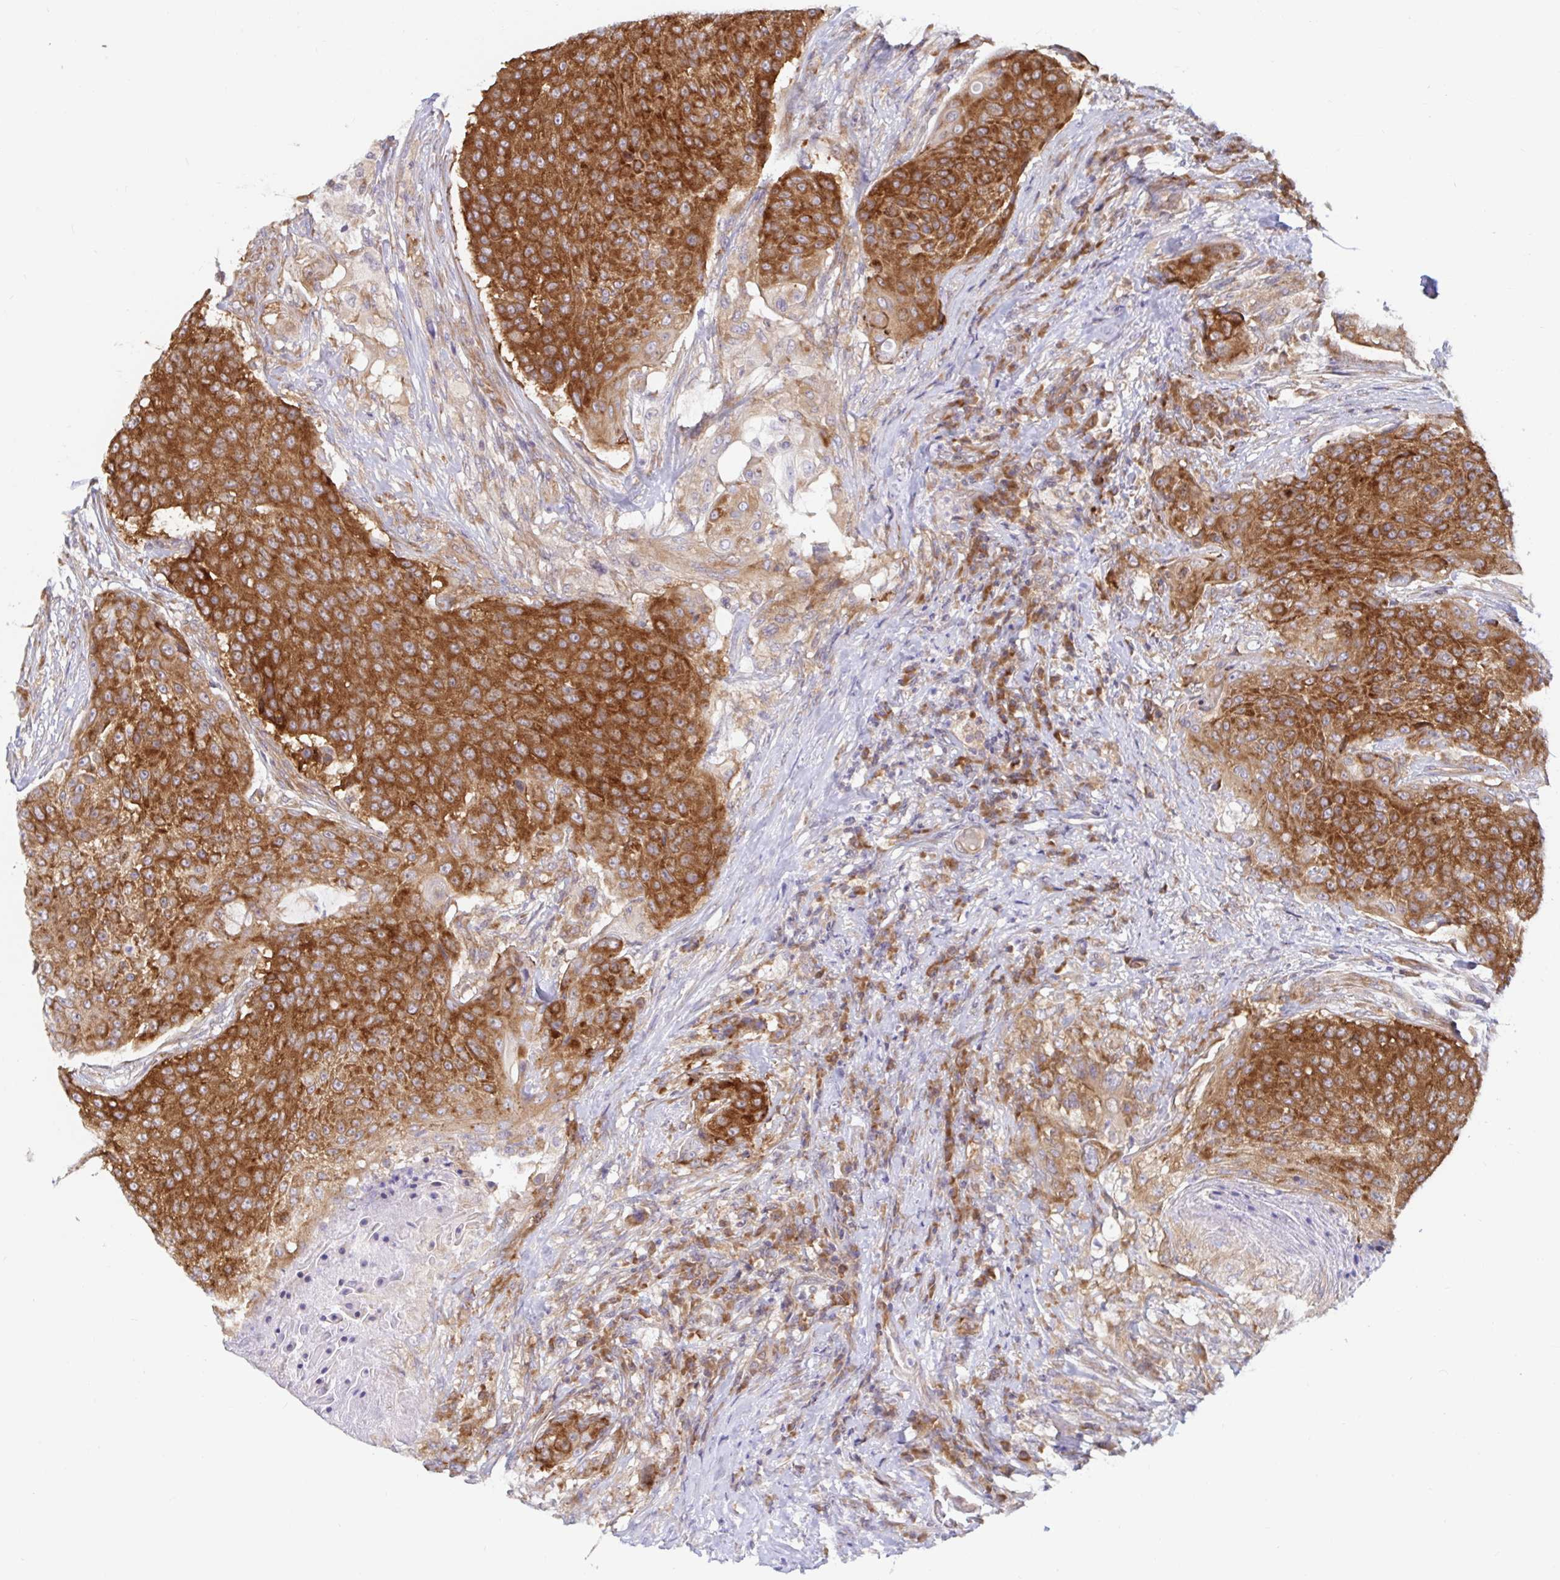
{"staining": {"intensity": "strong", "quantity": ">75%", "location": "cytoplasmic/membranous"}, "tissue": "urothelial cancer", "cell_type": "Tumor cells", "image_type": "cancer", "snomed": [{"axis": "morphology", "description": "Urothelial carcinoma, High grade"}, {"axis": "topography", "description": "Urinary bladder"}], "caption": "Approximately >75% of tumor cells in urothelial cancer exhibit strong cytoplasmic/membranous protein expression as visualized by brown immunohistochemical staining.", "gene": "LARP1", "patient": {"sex": "female", "age": 63}}